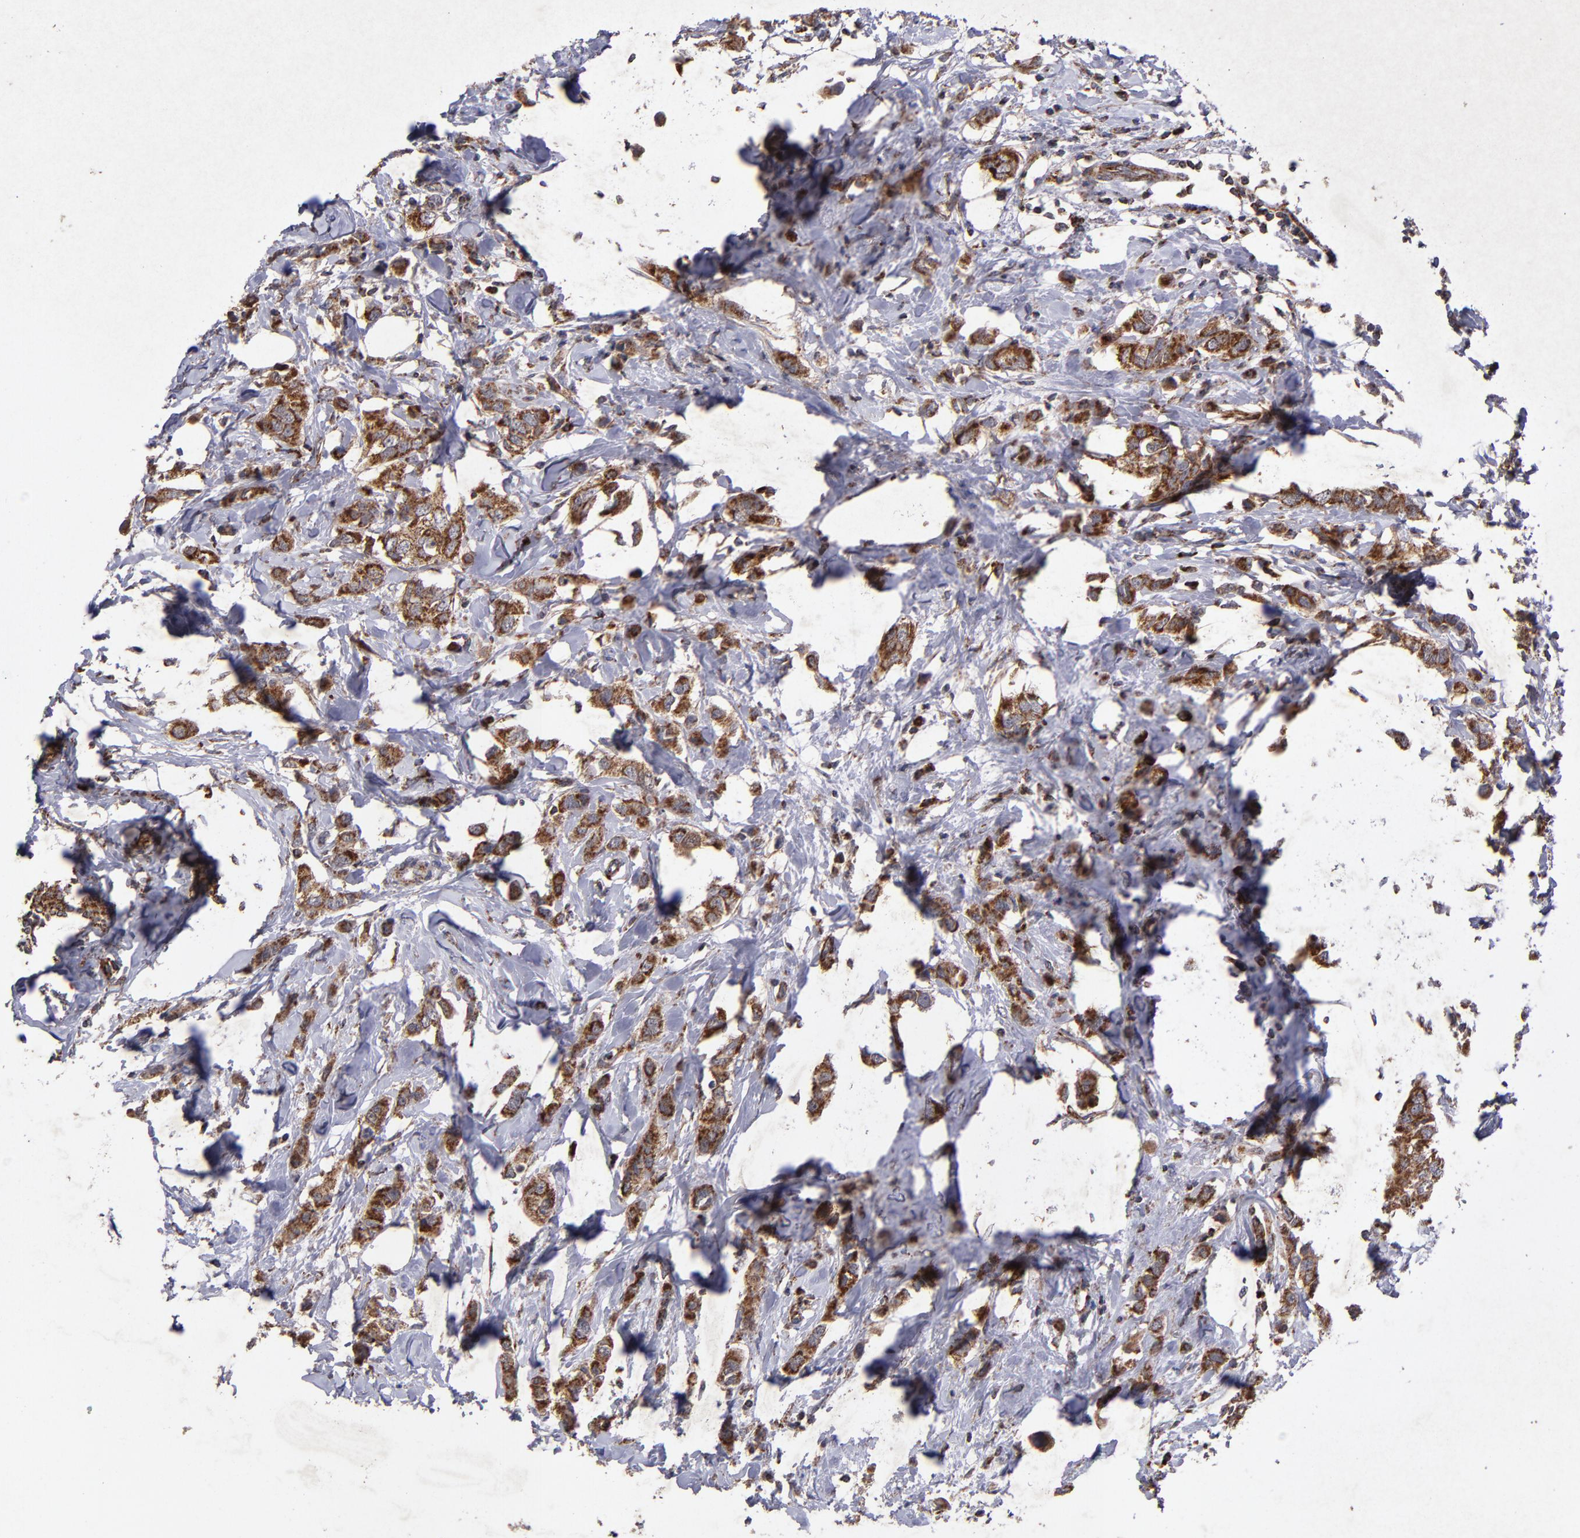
{"staining": {"intensity": "moderate", "quantity": ">75%", "location": "cytoplasmic/membranous"}, "tissue": "breast cancer", "cell_type": "Tumor cells", "image_type": "cancer", "snomed": [{"axis": "morphology", "description": "Normal tissue, NOS"}, {"axis": "morphology", "description": "Duct carcinoma"}, {"axis": "topography", "description": "Breast"}], "caption": "Moderate cytoplasmic/membranous staining is seen in approximately >75% of tumor cells in breast intraductal carcinoma.", "gene": "TIMM9", "patient": {"sex": "female", "age": 50}}